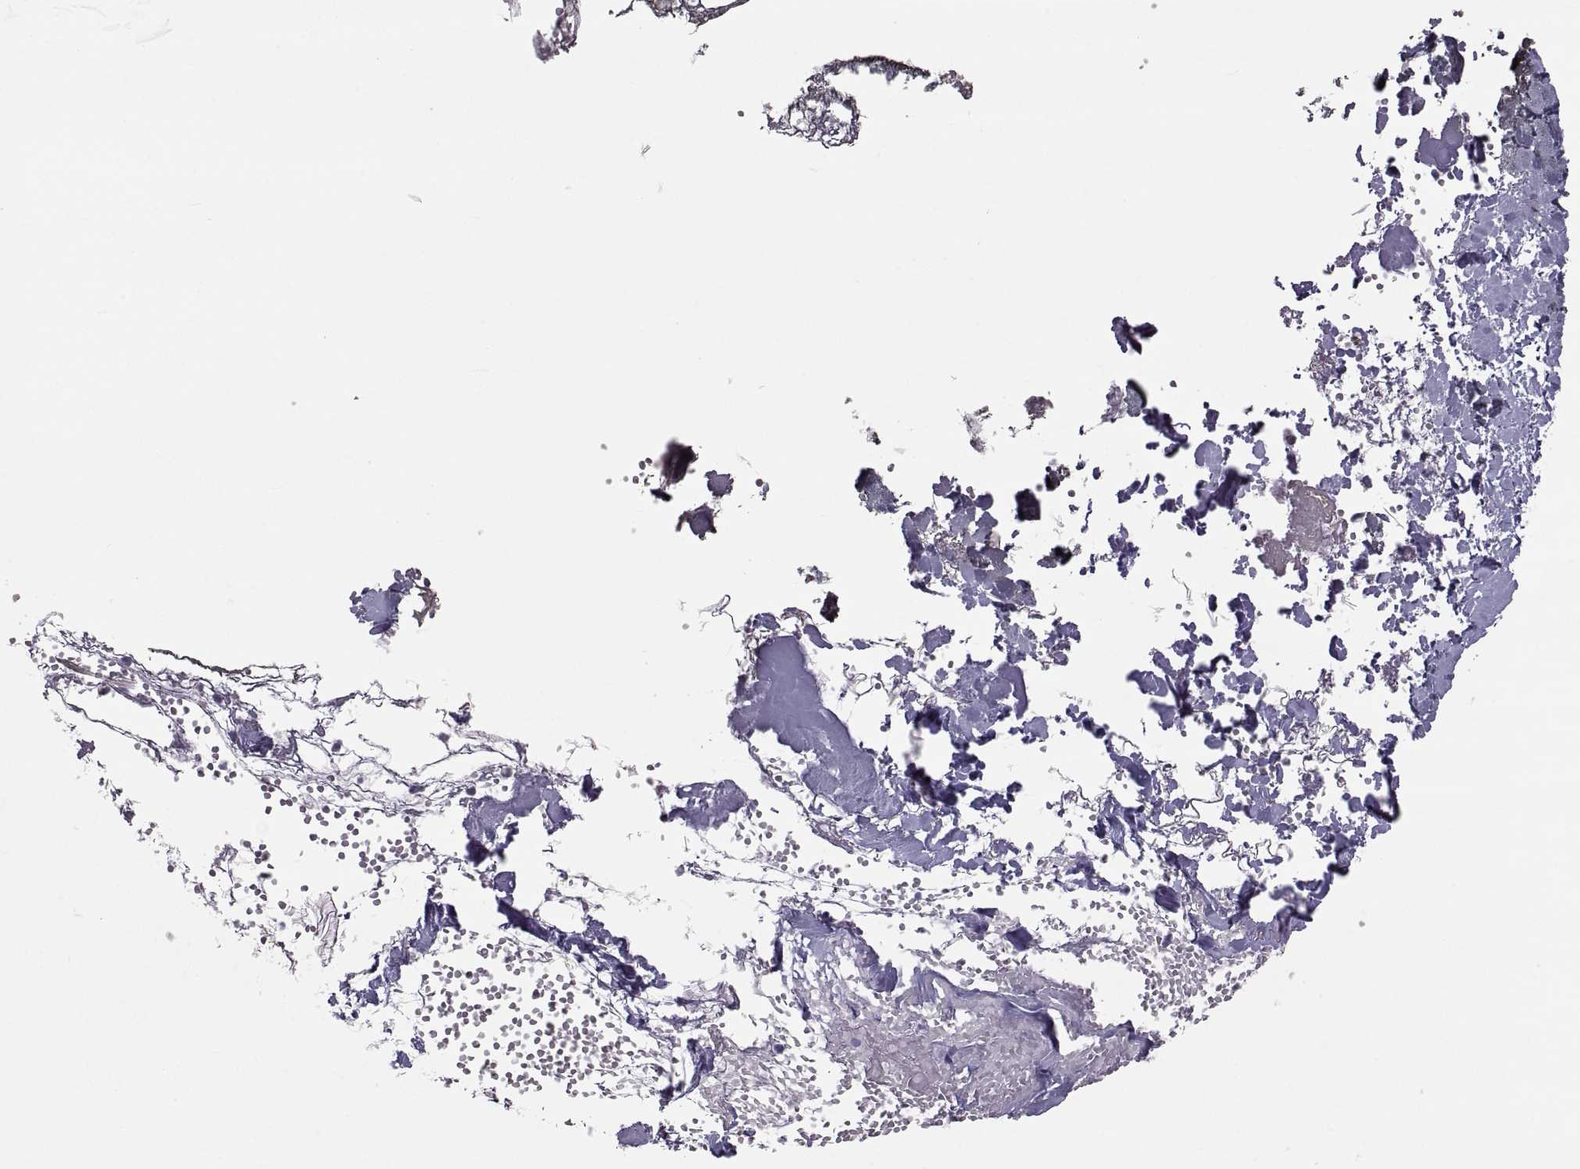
{"staining": {"intensity": "negative", "quantity": "none", "location": "none"}, "tissue": "skin", "cell_type": "Fibroblasts", "image_type": "normal", "snomed": [{"axis": "morphology", "description": "Normal tissue, NOS"}, {"axis": "topography", "description": "Skin"}], "caption": "The immunohistochemistry image has no significant expression in fibroblasts of skin.", "gene": "IGSF1", "patient": {"sex": "female", "age": 34}}